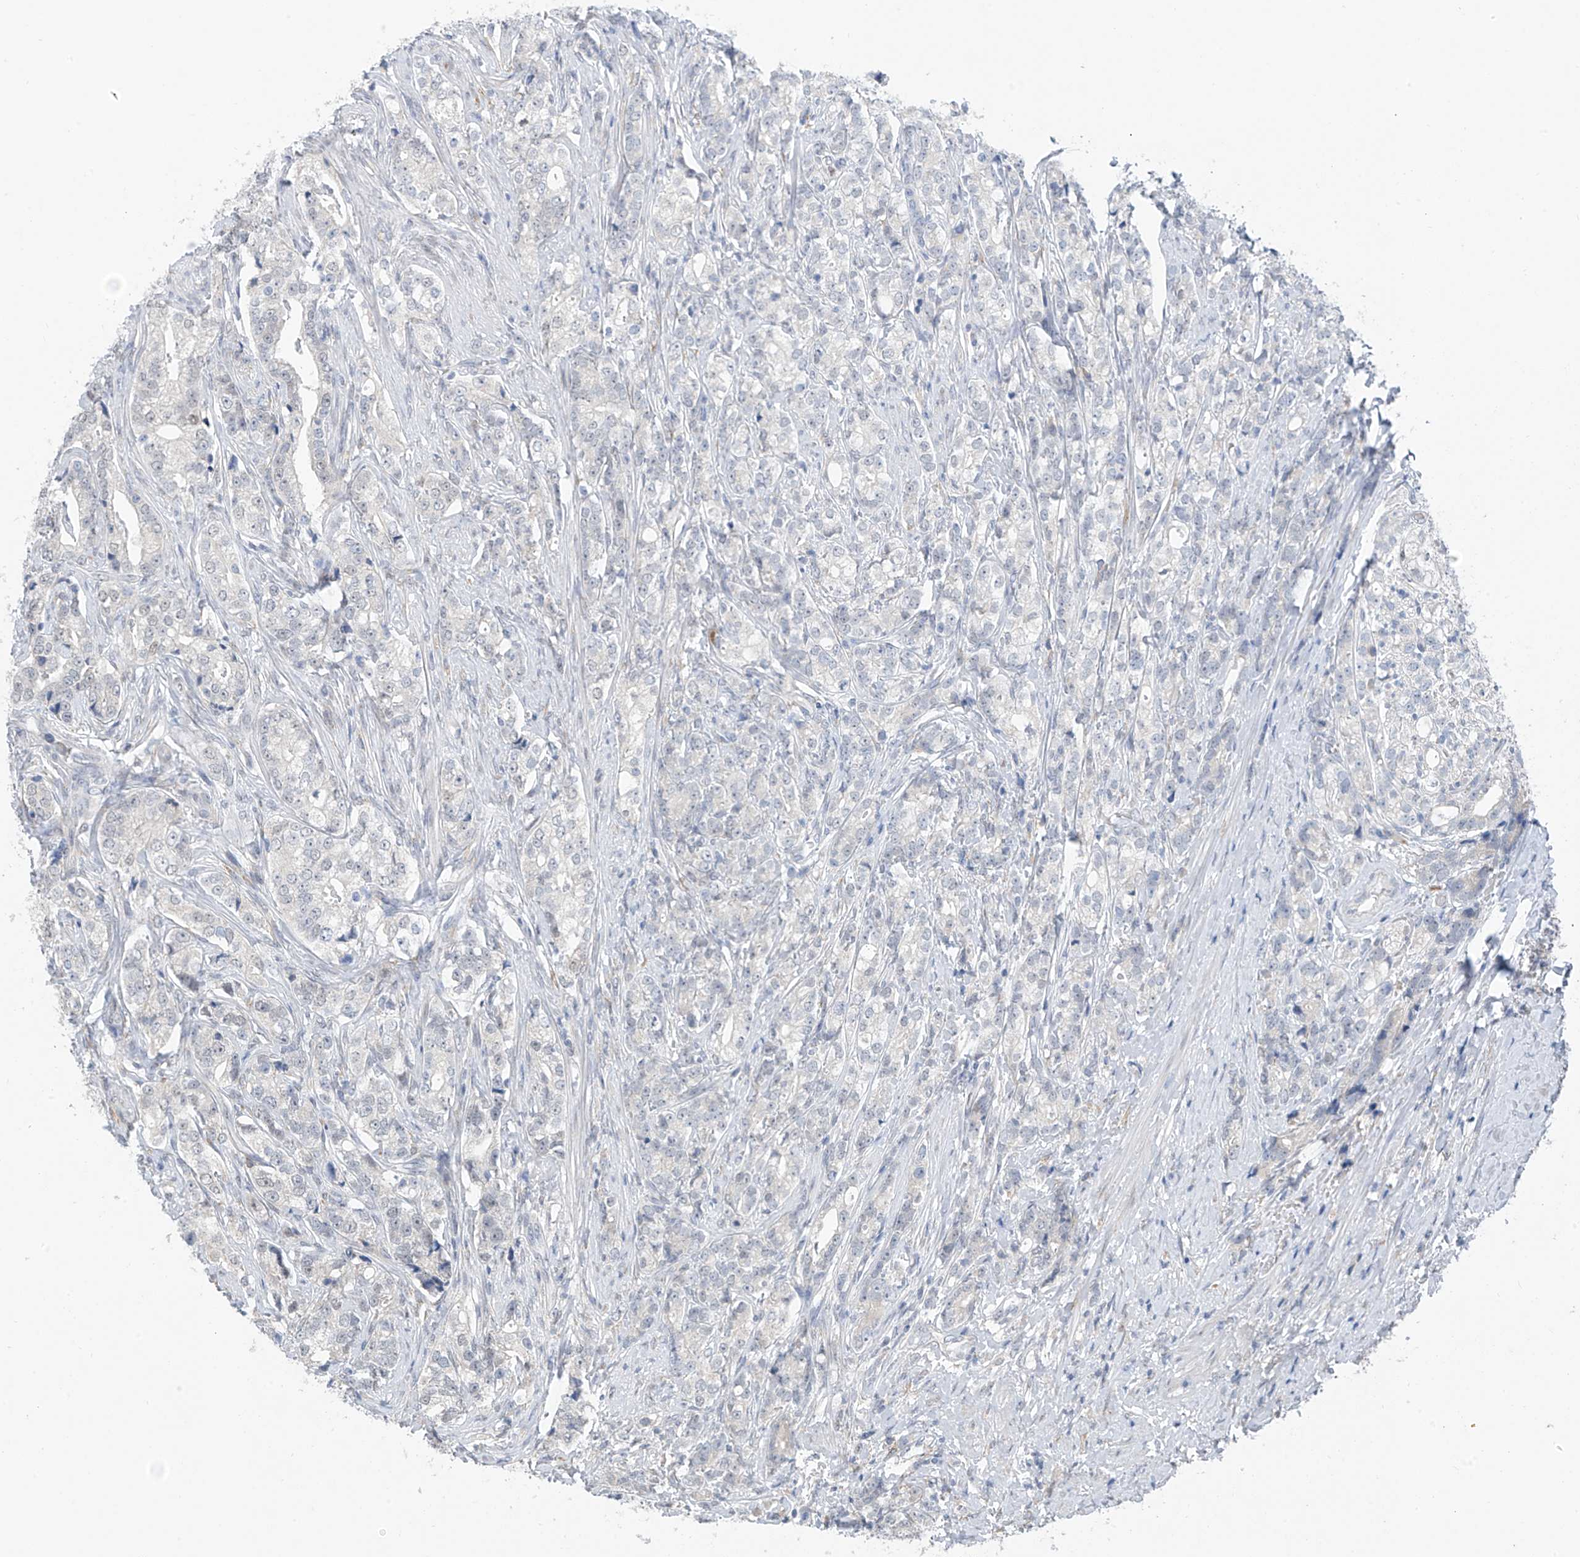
{"staining": {"intensity": "negative", "quantity": "none", "location": "none"}, "tissue": "prostate cancer", "cell_type": "Tumor cells", "image_type": "cancer", "snomed": [{"axis": "morphology", "description": "Adenocarcinoma, High grade"}, {"axis": "topography", "description": "Prostate"}], "caption": "IHC micrograph of human adenocarcinoma (high-grade) (prostate) stained for a protein (brown), which exhibits no positivity in tumor cells. (DAB IHC with hematoxylin counter stain).", "gene": "CYP4V2", "patient": {"sex": "male", "age": 69}}